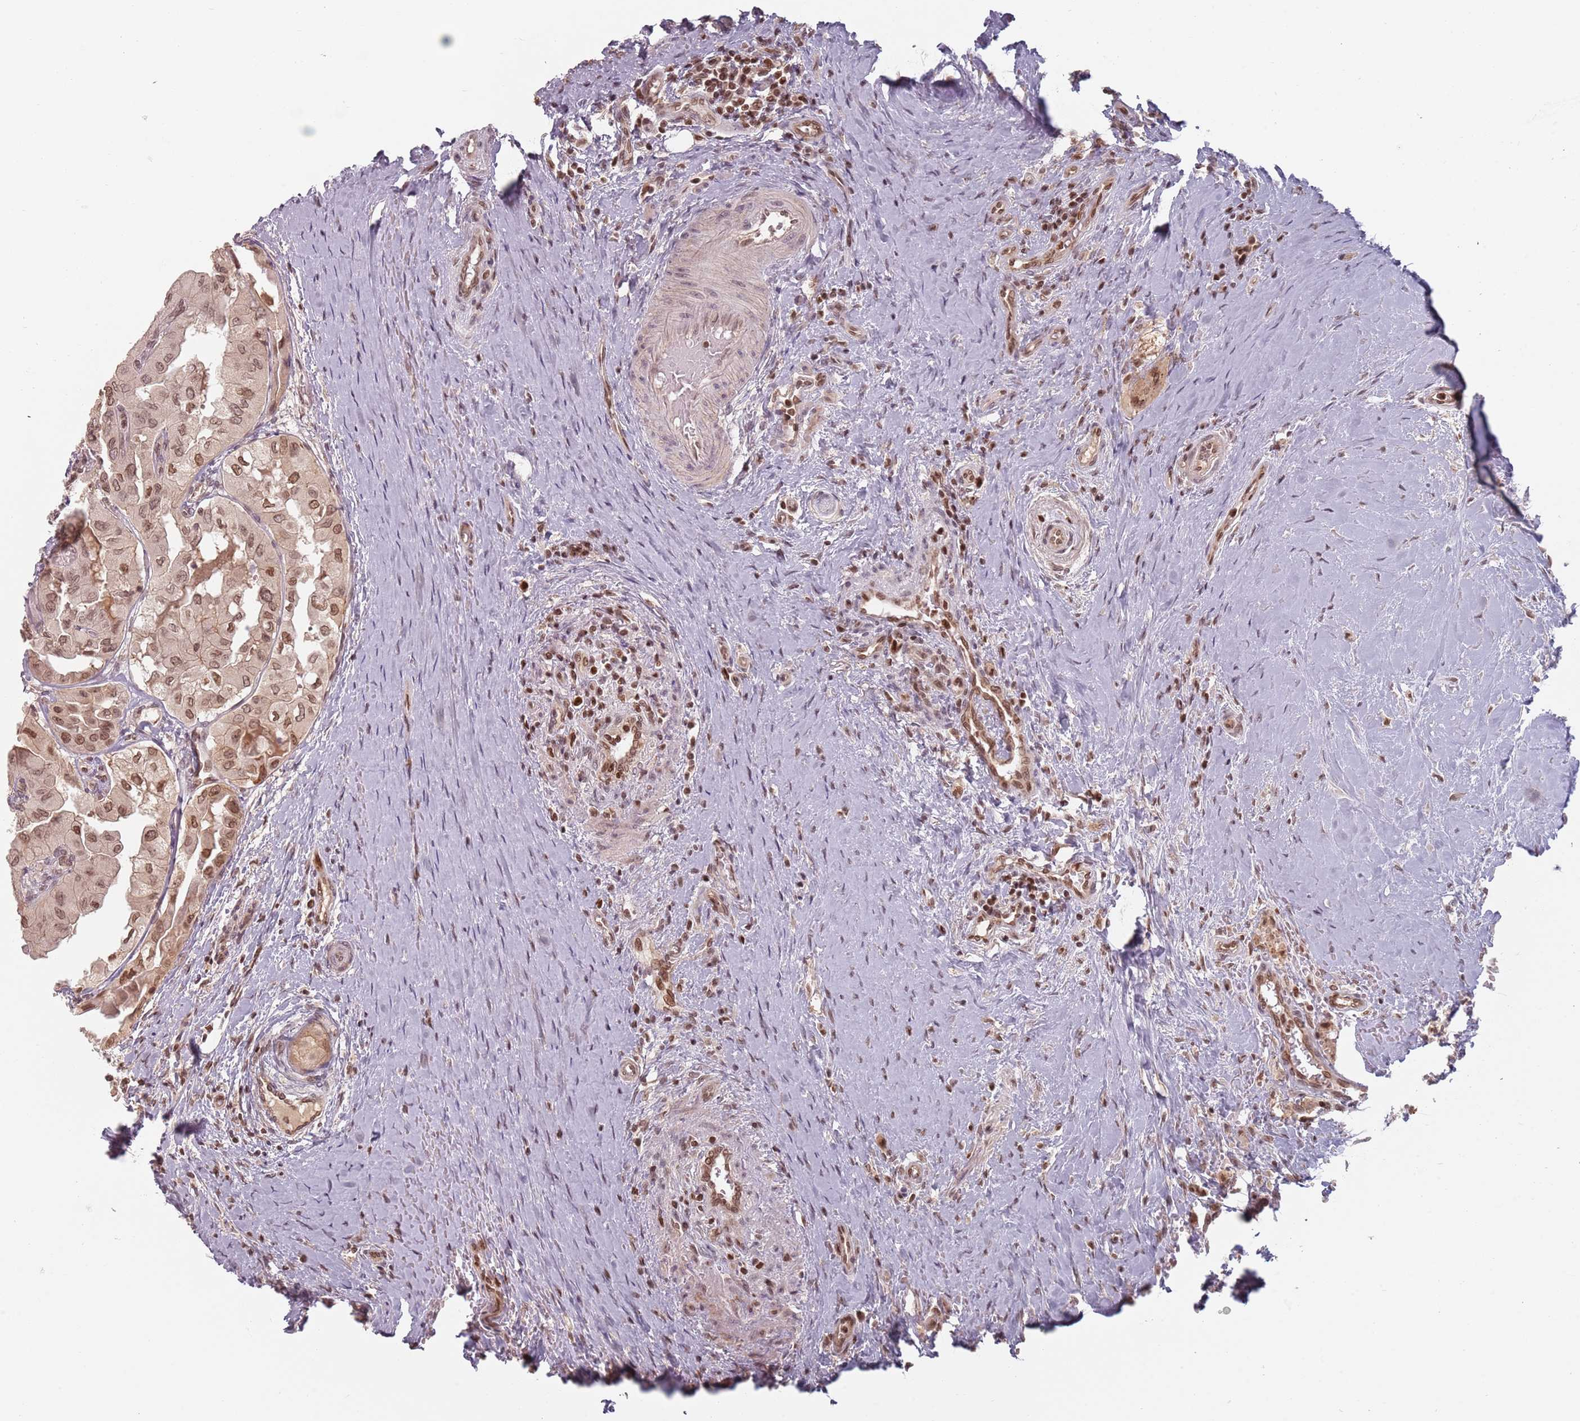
{"staining": {"intensity": "moderate", "quantity": ">75%", "location": "cytoplasmic/membranous,nuclear"}, "tissue": "thyroid cancer", "cell_type": "Tumor cells", "image_type": "cancer", "snomed": [{"axis": "morphology", "description": "Papillary adenocarcinoma, NOS"}, {"axis": "topography", "description": "Thyroid gland"}], "caption": "DAB immunohistochemical staining of thyroid cancer exhibits moderate cytoplasmic/membranous and nuclear protein staining in about >75% of tumor cells.", "gene": "NUP50", "patient": {"sex": "female", "age": 59}}